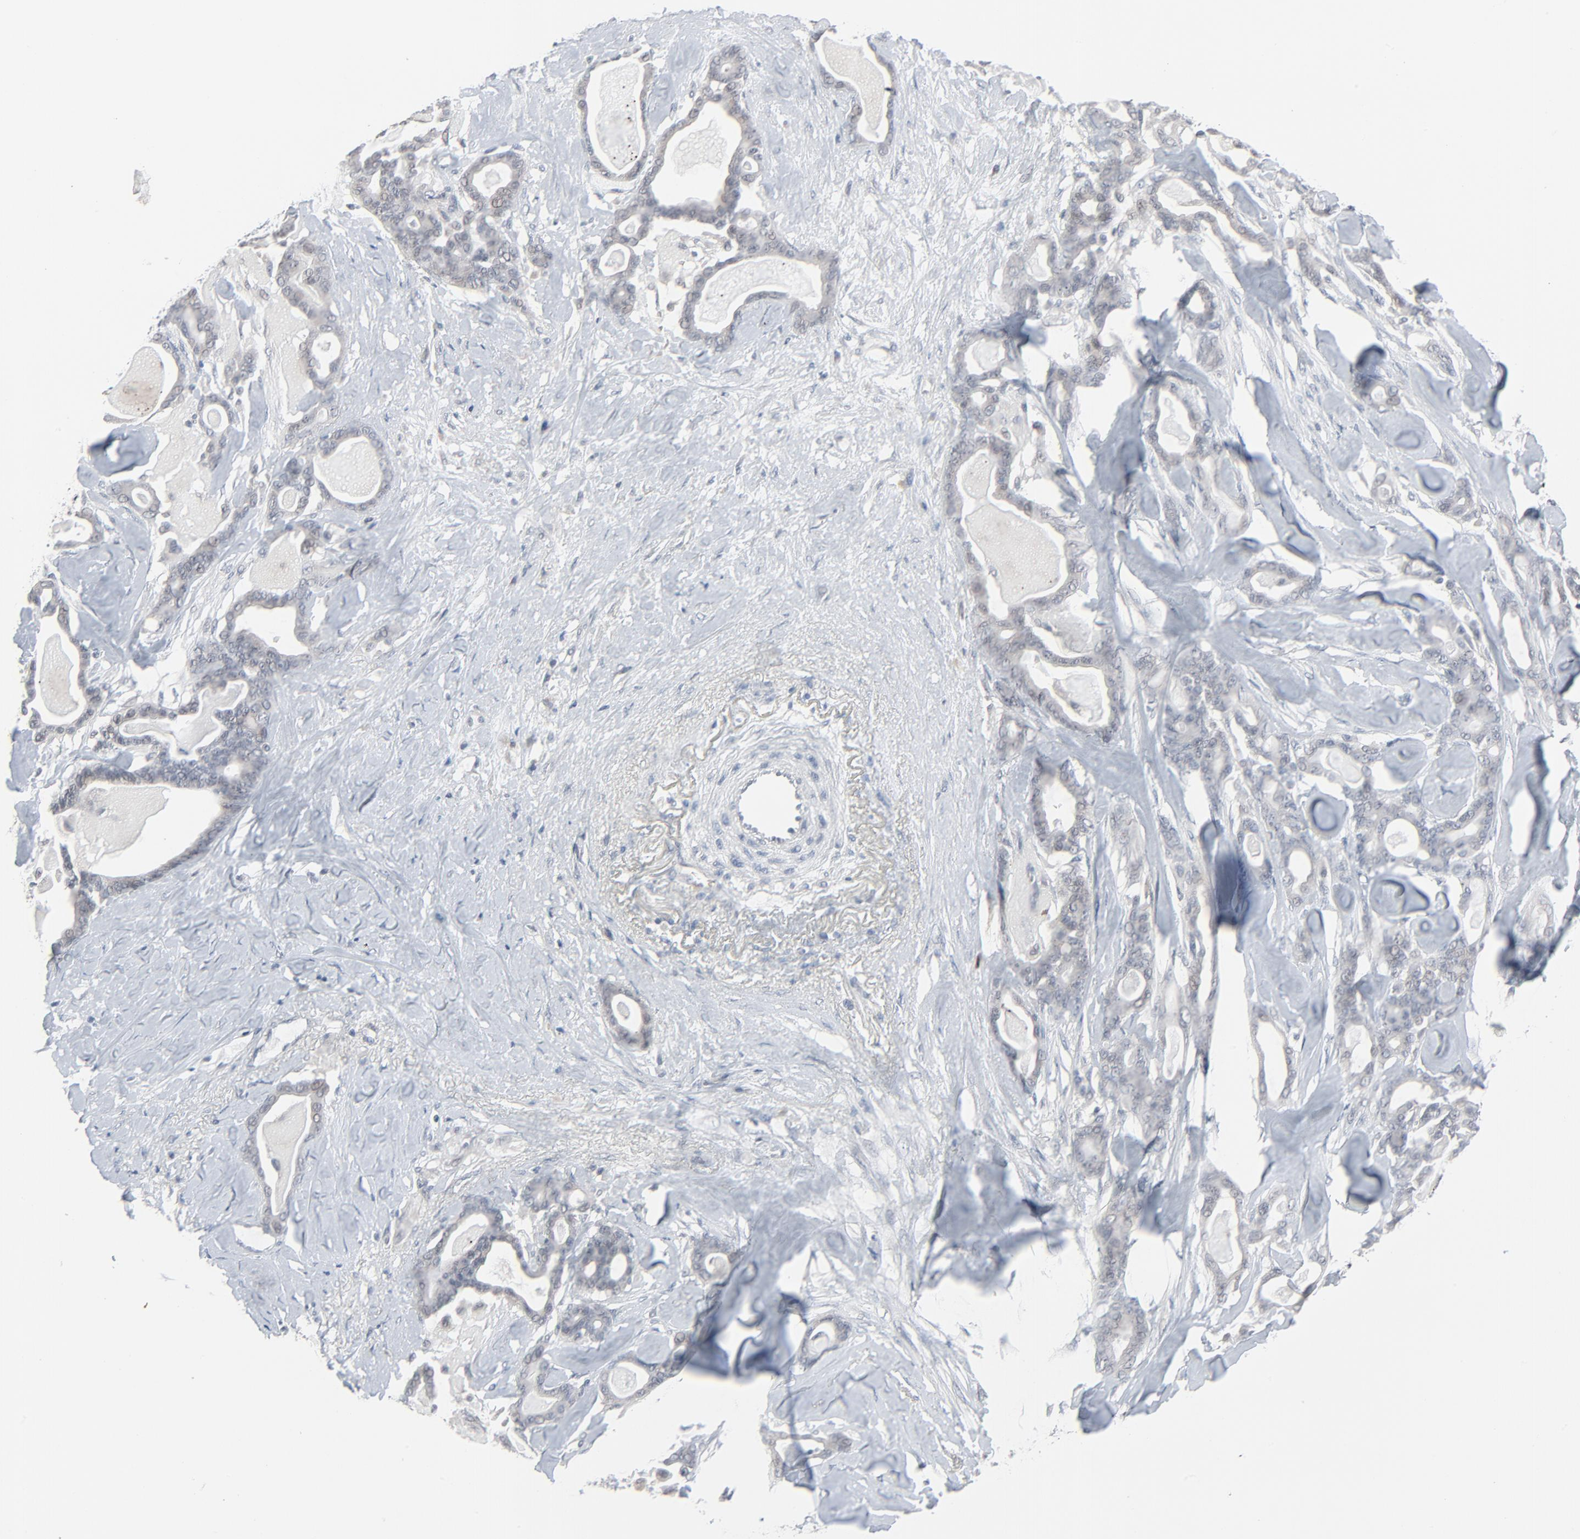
{"staining": {"intensity": "negative", "quantity": "none", "location": "none"}, "tissue": "pancreatic cancer", "cell_type": "Tumor cells", "image_type": "cancer", "snomed": [{"axis": "morphology", "description": "Adenocarcinoma, NOS"}, {"axis": "topography", "description": "Pancreas"}], "caption": "The micrograph demonstrates no significant expression in tumor cells of pancreatic adenocarcinoma.", "gene": "SAGE1", "patient": {"sex": "male", "age": 63}}